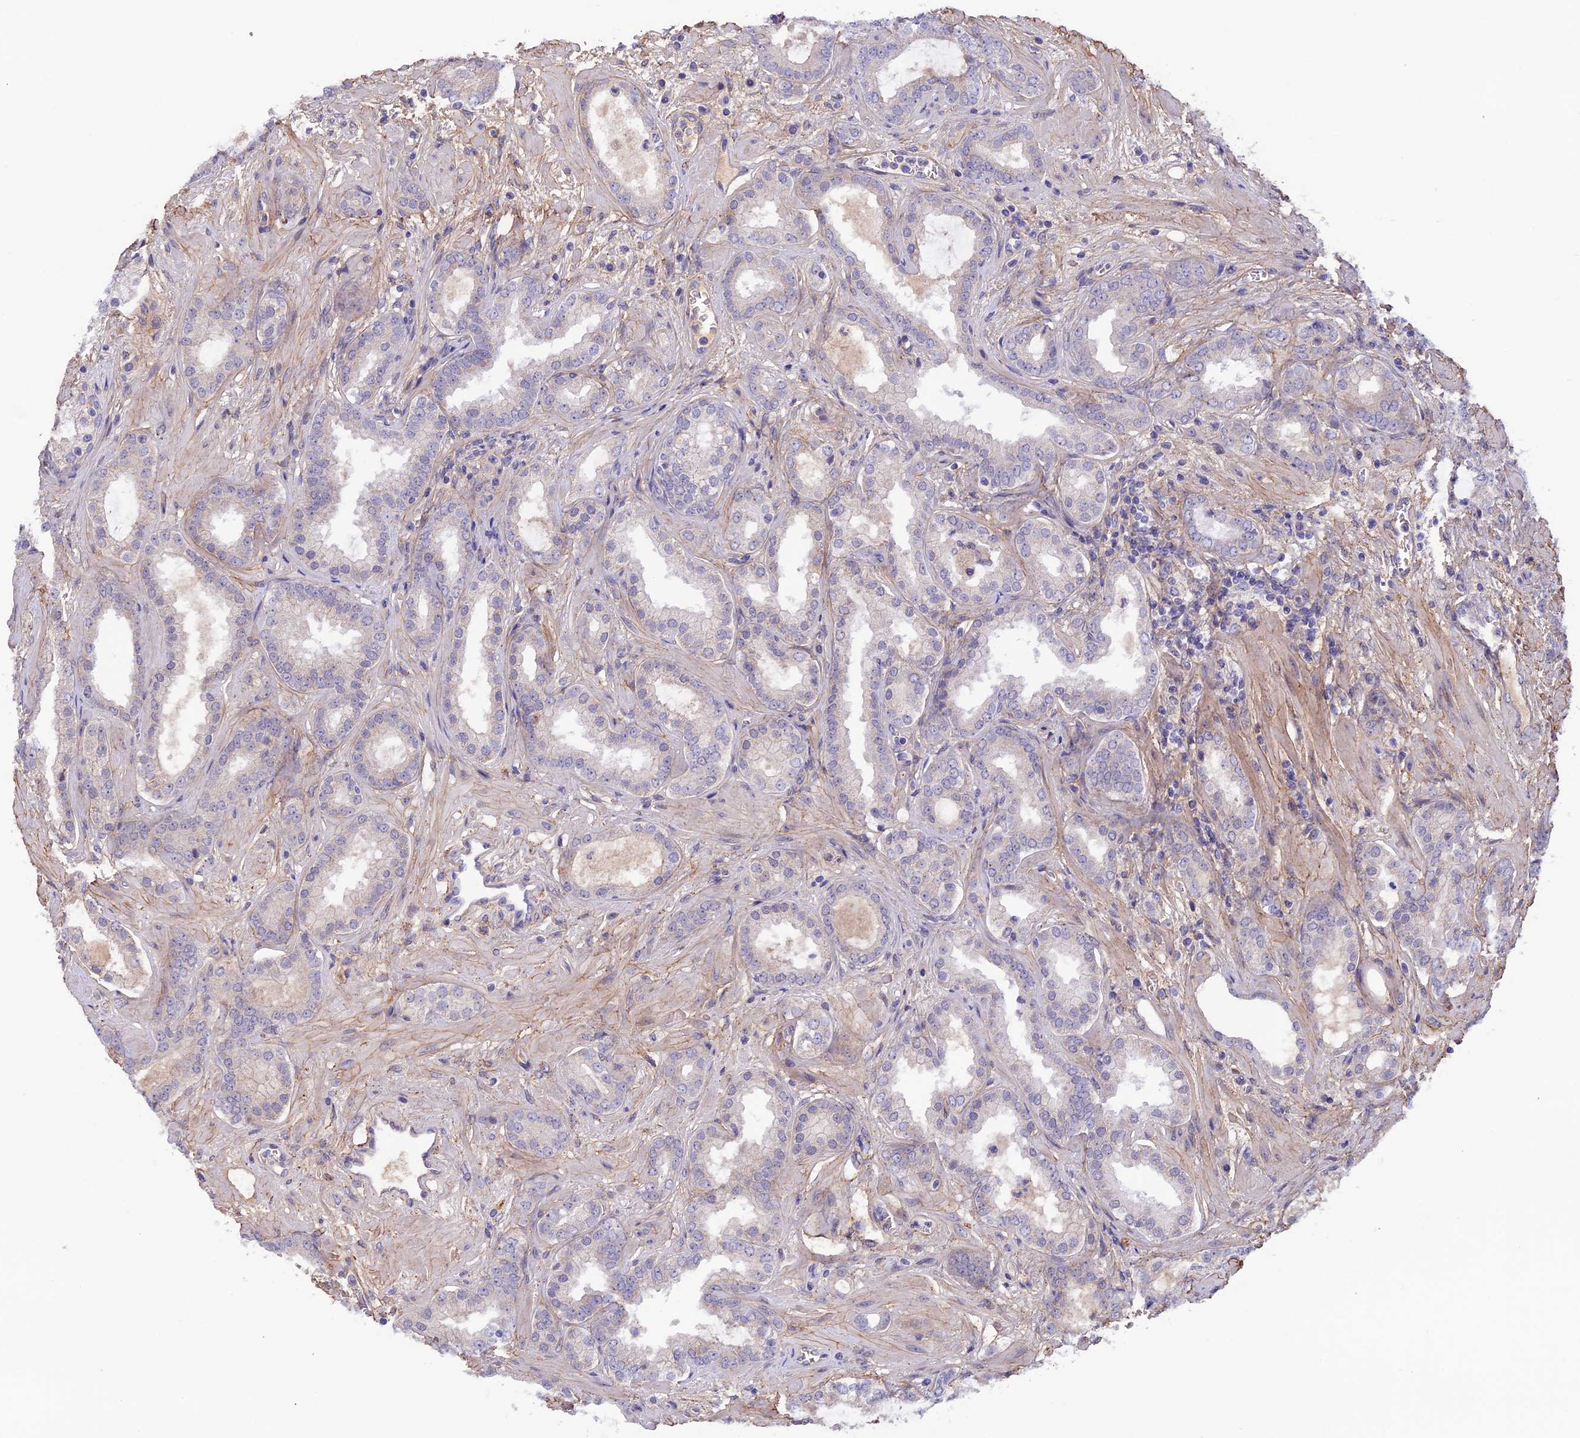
{"staining": {"intensity": "negative", "quantity": "none", "location": "none"}, "tissue": "prostate cancer", "cell_type": "Tumor cells", "image_type": "cancer", "snomed": [{"axis": "morphology", "description": "Adenocarcinoma, High grade"}, {"axis": "topography", "description": "Prostate"}], "caption": "This photomicrograph is of prostate cancer stained with immunohistochemistry (IHC) to label a protein in brown with the nuclei are counter-stained blue. There is no positivity in tumor cells.", "gene": "COL4A3", "patient": {"sex": "male", "age": 64}}